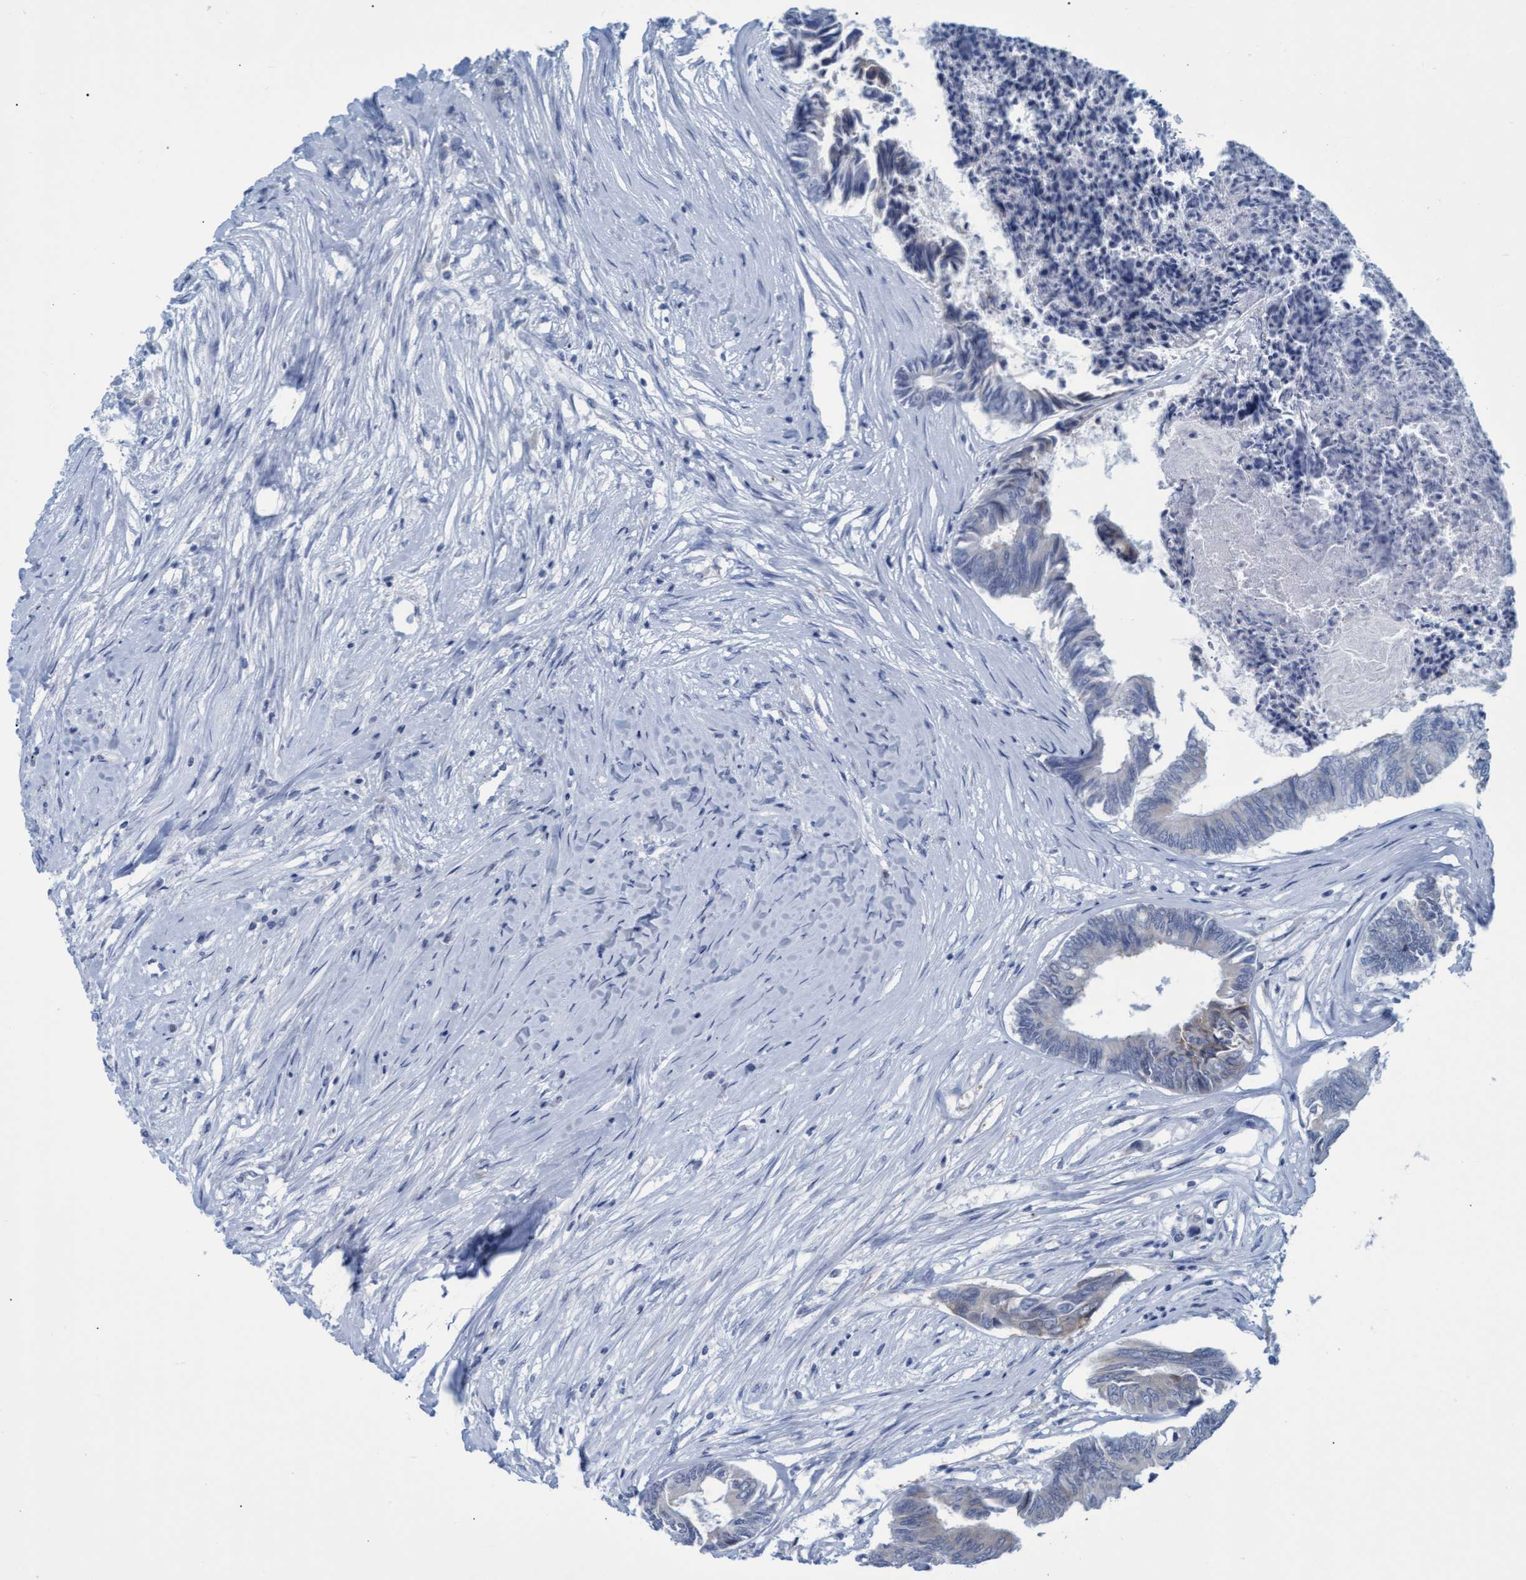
{"staining": {"intensity": "negative", "quantity": "none", "location": "none"}, "tissue": "colorectal cancer", "cell_type": "Tumor cells", "image_type": "cancer", "snomed": [{"axis": "morphology", "description": "Adenocarcinoma, NOS"}, {"axis": "topography", "description": "Rectum"}], "caption": "Protein analysis of colorectal cancer (adenocarcinoma) reveals no significant expression in tumor cells. Brightfield microscopy of immunohistochemistry (IHC) stained with DAB (brown) and hematoxylin (blue), captured at high magnification.", "gene": "SSTR3", "patient": {"sex": "male", "age": 63}}